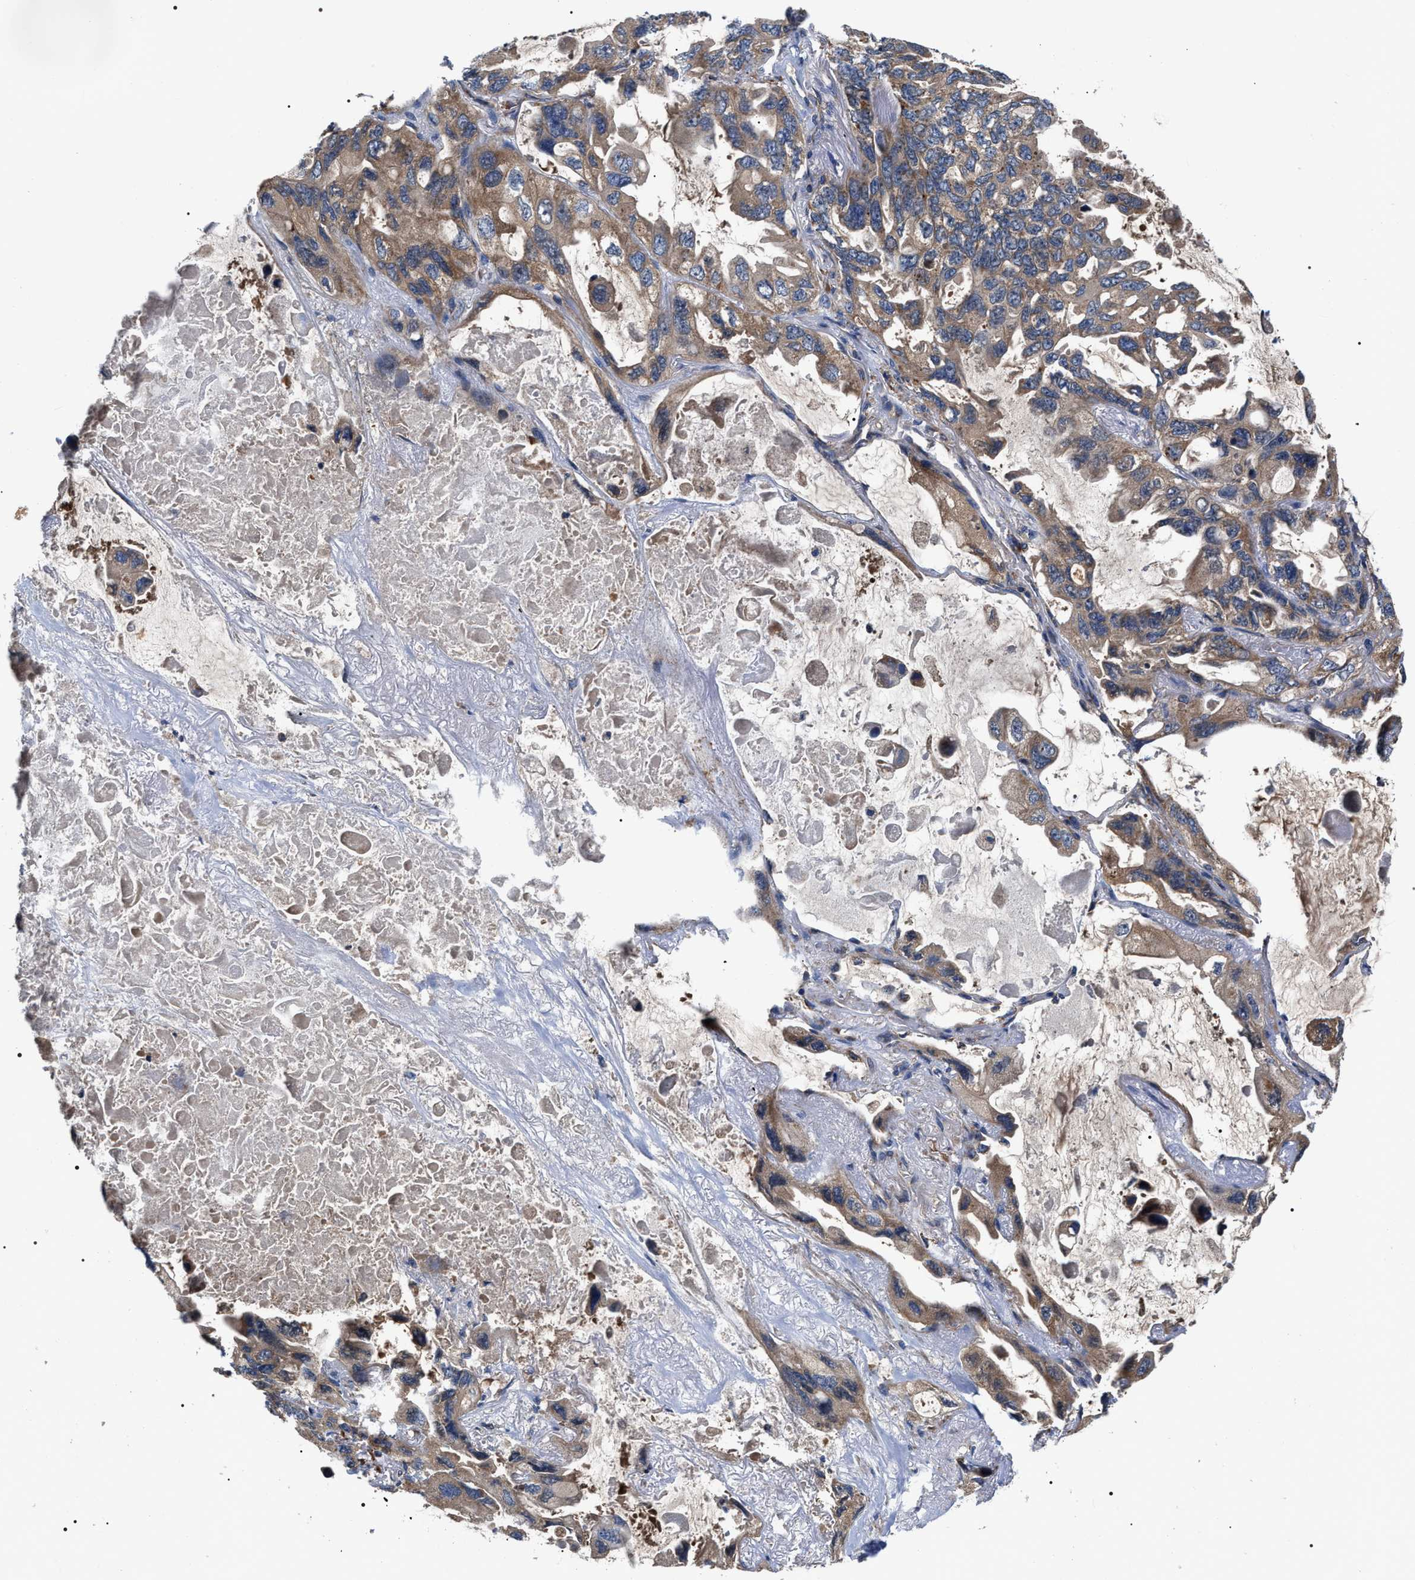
{"staining": {"intensity": "moderate", "quantity": ">75%", "location": "cytoplasmic/membranous"}, "tissue": "lung cancer", "cell_type": "Tumor cells", "image_type": "cancer", "snomed": [{"axis": "morphology", "description": "Squamous cell carcinoma, NOS"}, {"axis": "topography", "description": "Lung"}], "caption": "Protein expression analysis of squamous cell carcinoma (lung) exhibits moderate cytoplasmic/membranous expression in about >75% of tumor cells.", "gene": "MACC1", "patient": {"sex": "female", "age": 73}}